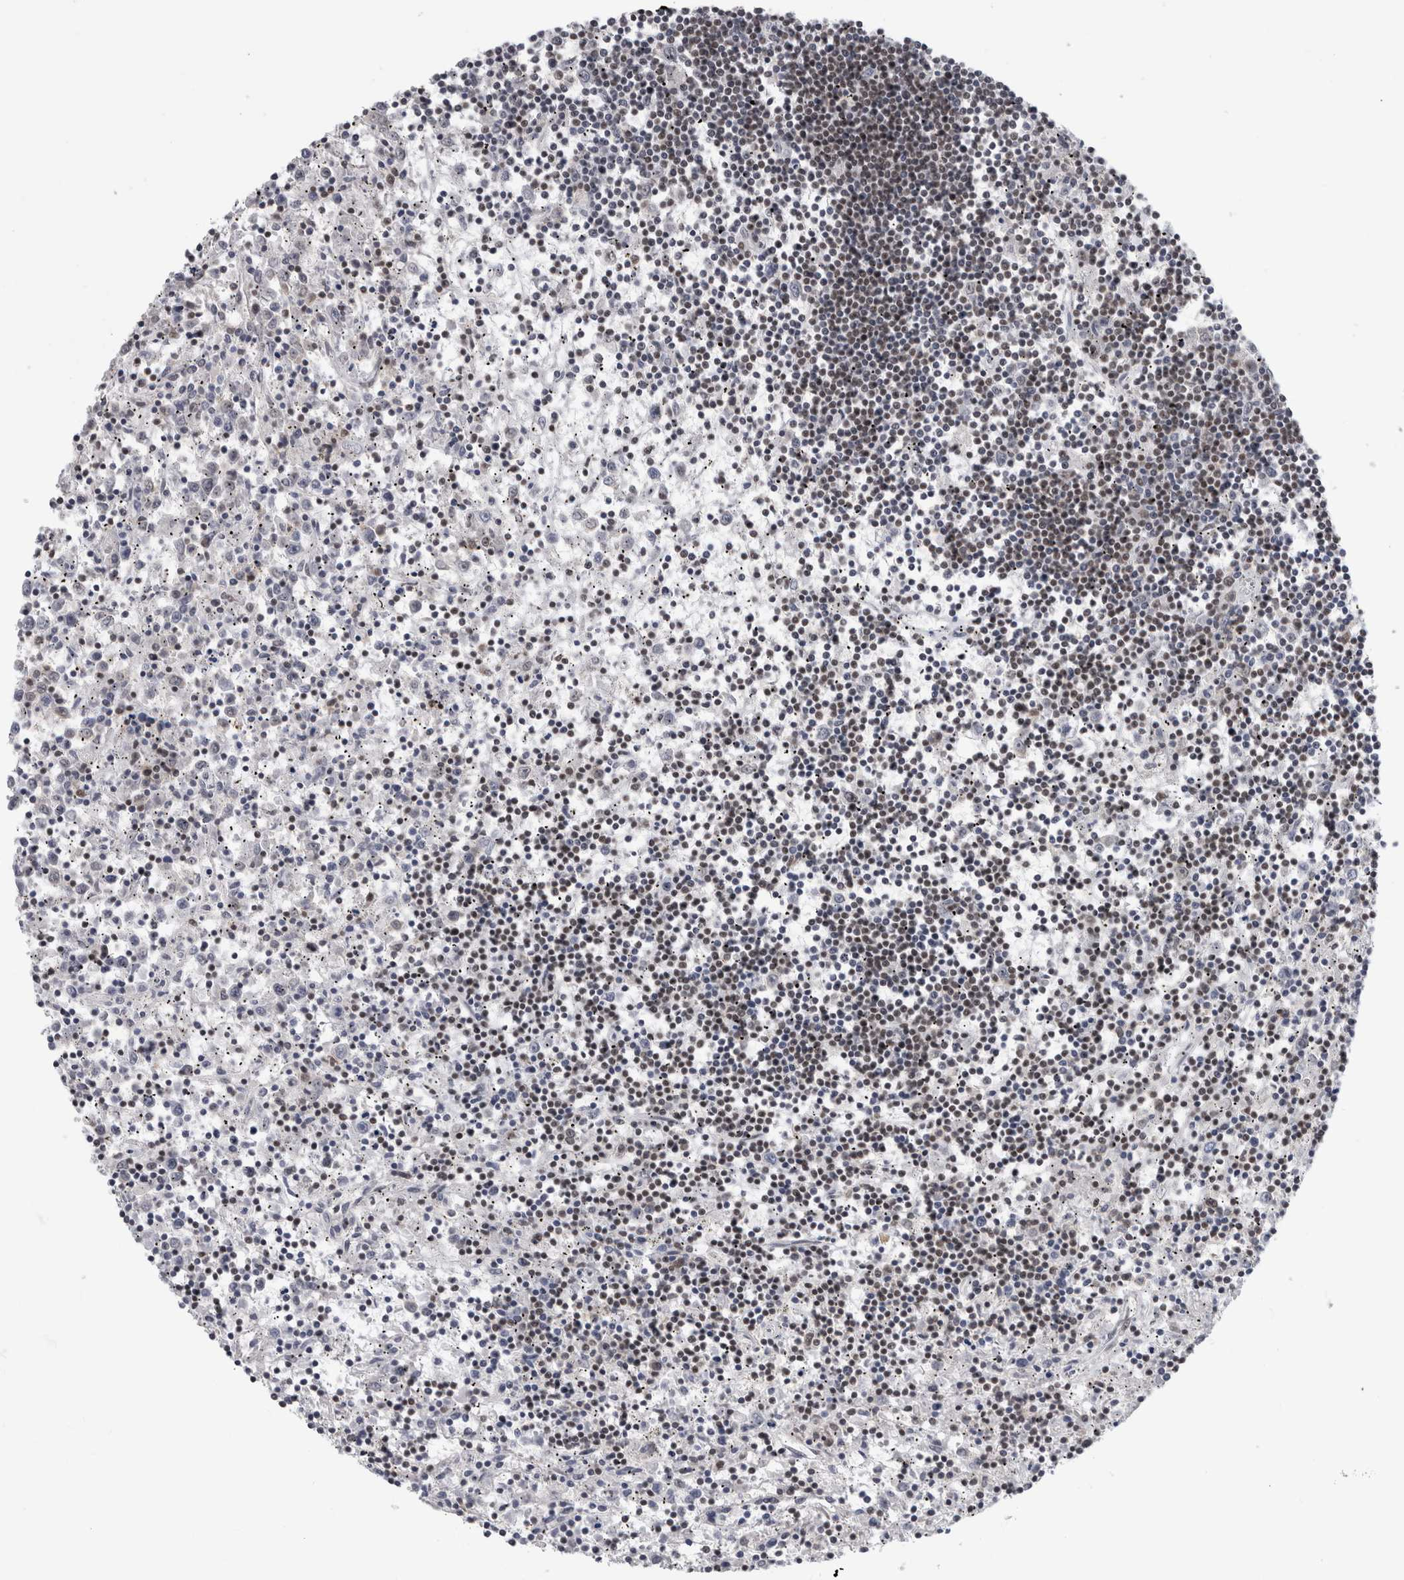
{"staining": {"intensity": "weak", "quantity": "<25%", "location": "nuclear"}, "tissue": "lymphoma", "cell_type": "Tumor cells", "image_type": "cancer", "snomed": [{"axis": "morphology", "description": "Malignant lymphoma, non-Hodgkin's type, Low grade"}, {"axis": "topography", "description": "Spleen"}], "caption": "IHC micrograph of lymphoma stained for a protein (brown), which shows no positivity in tumor cells.", "gene": "ARID4B", "patient": {"sex": "male", "age": 76}}